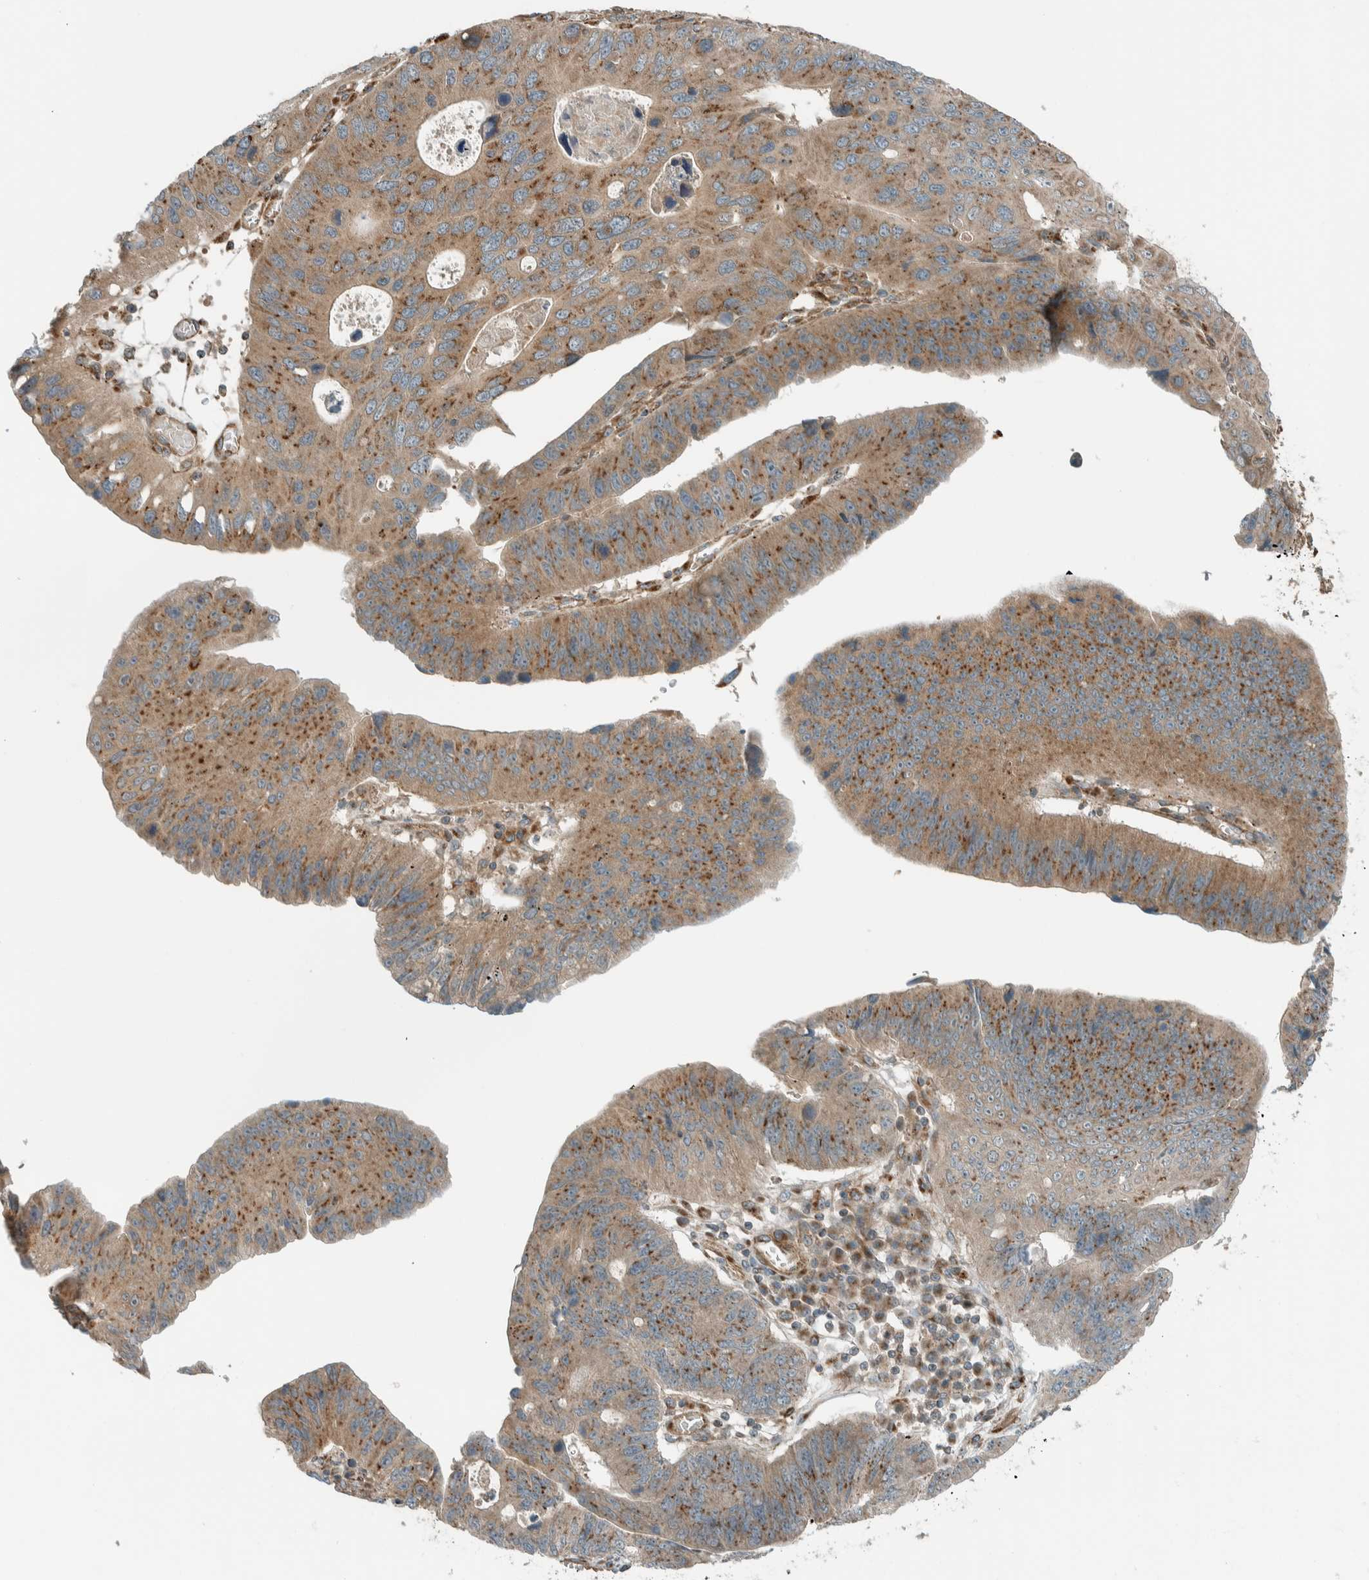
{"staining": {"intensity": "moderate", "quantity": ">75%", "location": "cytoplasmic/membranous"}, "tissue": "stomach cancer", "cell_type": "Tumor cells", "image_type": "cancer", "snomed": [{"axis": "morphology", "description": "Adenocarcinoma, NOS"}, {"axis": "topography", "description": "Stomach"}], "caption": "The immunohistochemical stain labels moderate cytoplasmic/membranous positivity in tumor cells of stomach cancer tissue.", "gene": "EXOC7", "patient": {"sex": "male", "age": 59}}